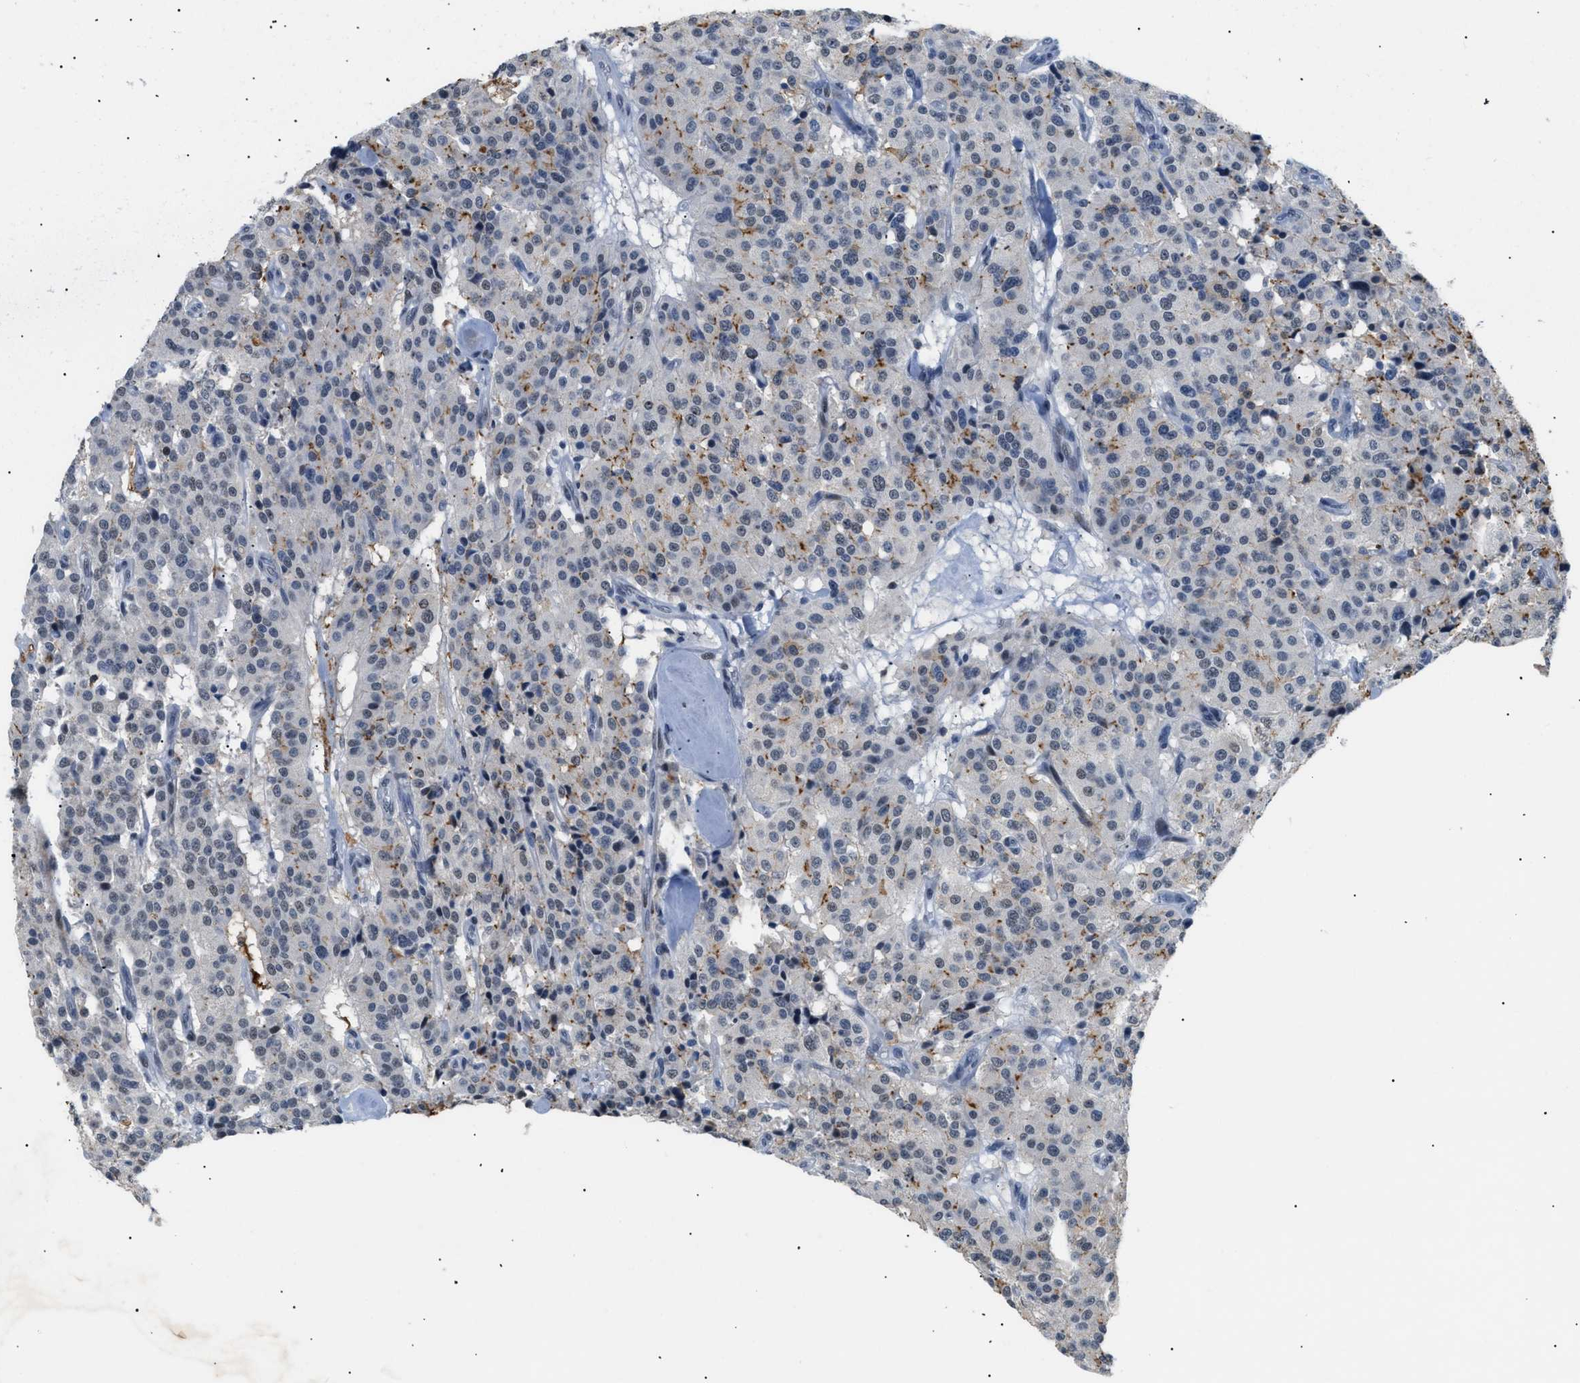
{"staining": {"intensity": "moderate", "quantity": "<25%", "location": "cytoplasmic/membranous"}, "tissue": "carcinoid", "cell_type": "Tumor cells", "image_type": "cancer", "snomed": [{"axis": "morphology", "description": "Carcinoid, malignant, NOS"}, {"axis": "topography", "description": "Lung"}], "caption": "About <25% of tumor cells in carcinoid demonstrate moderate cytoplasmic/membranous protein expression as visualized by brown immunohistochemical staining.", "gene": "KCNC3", "patient": {"sex": "male", "age": 30}}